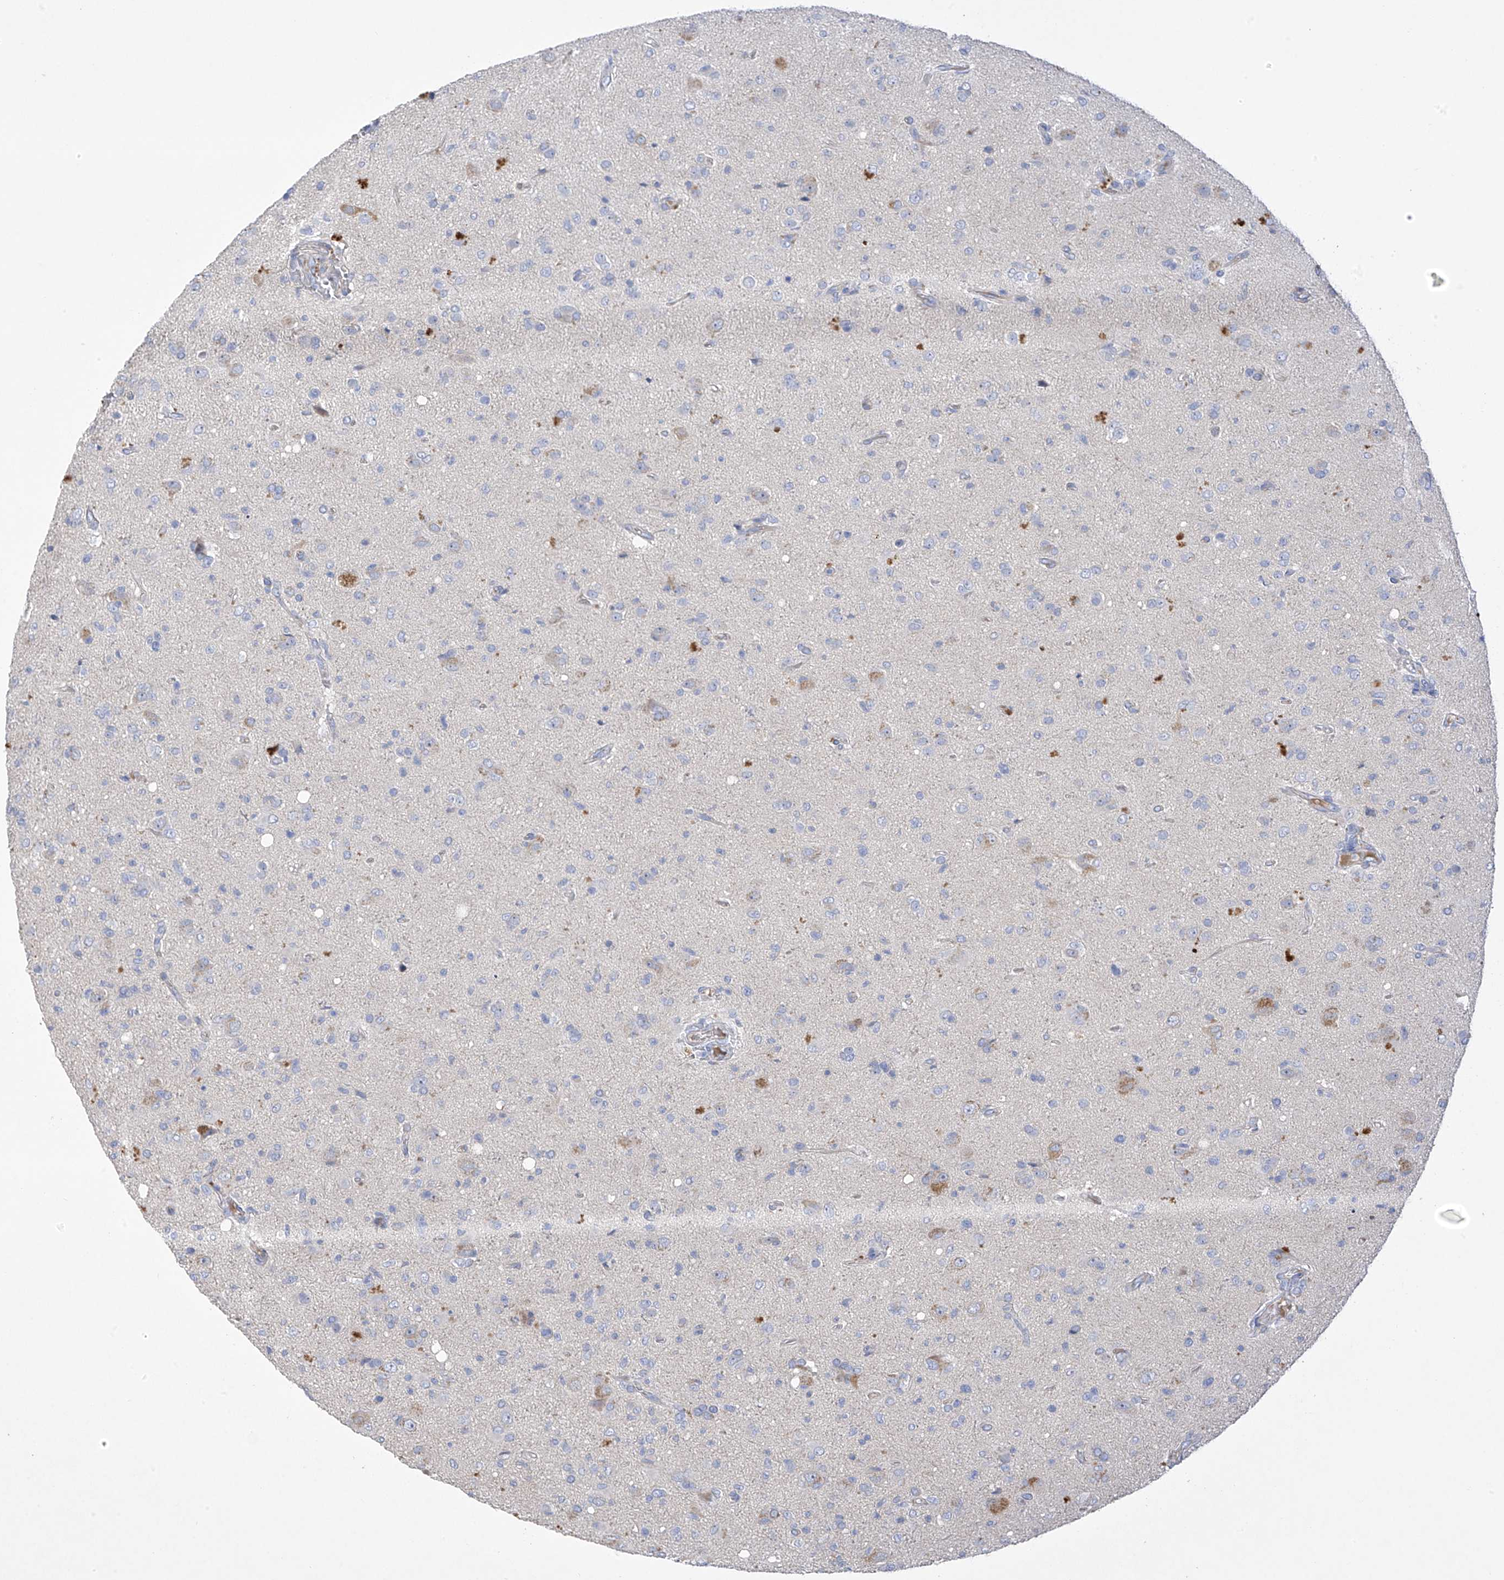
{"staining": {"intensity": "negative", "quantity": "none", "location": "none"}, "tissue": "glioma", "cell_type": "Tumor cells", "image_type": "cancer", "snomed": [{"axis": "morphology", "description": "Glioma, malignant, High grade"}, {"axis": "topography", "description": "Brain"}], "caption": "Micrograph shows no significant protein staining in tumor cells of glioma.", "gene": "PRSS12", "patient": {"sex": "female", "age": 57}}